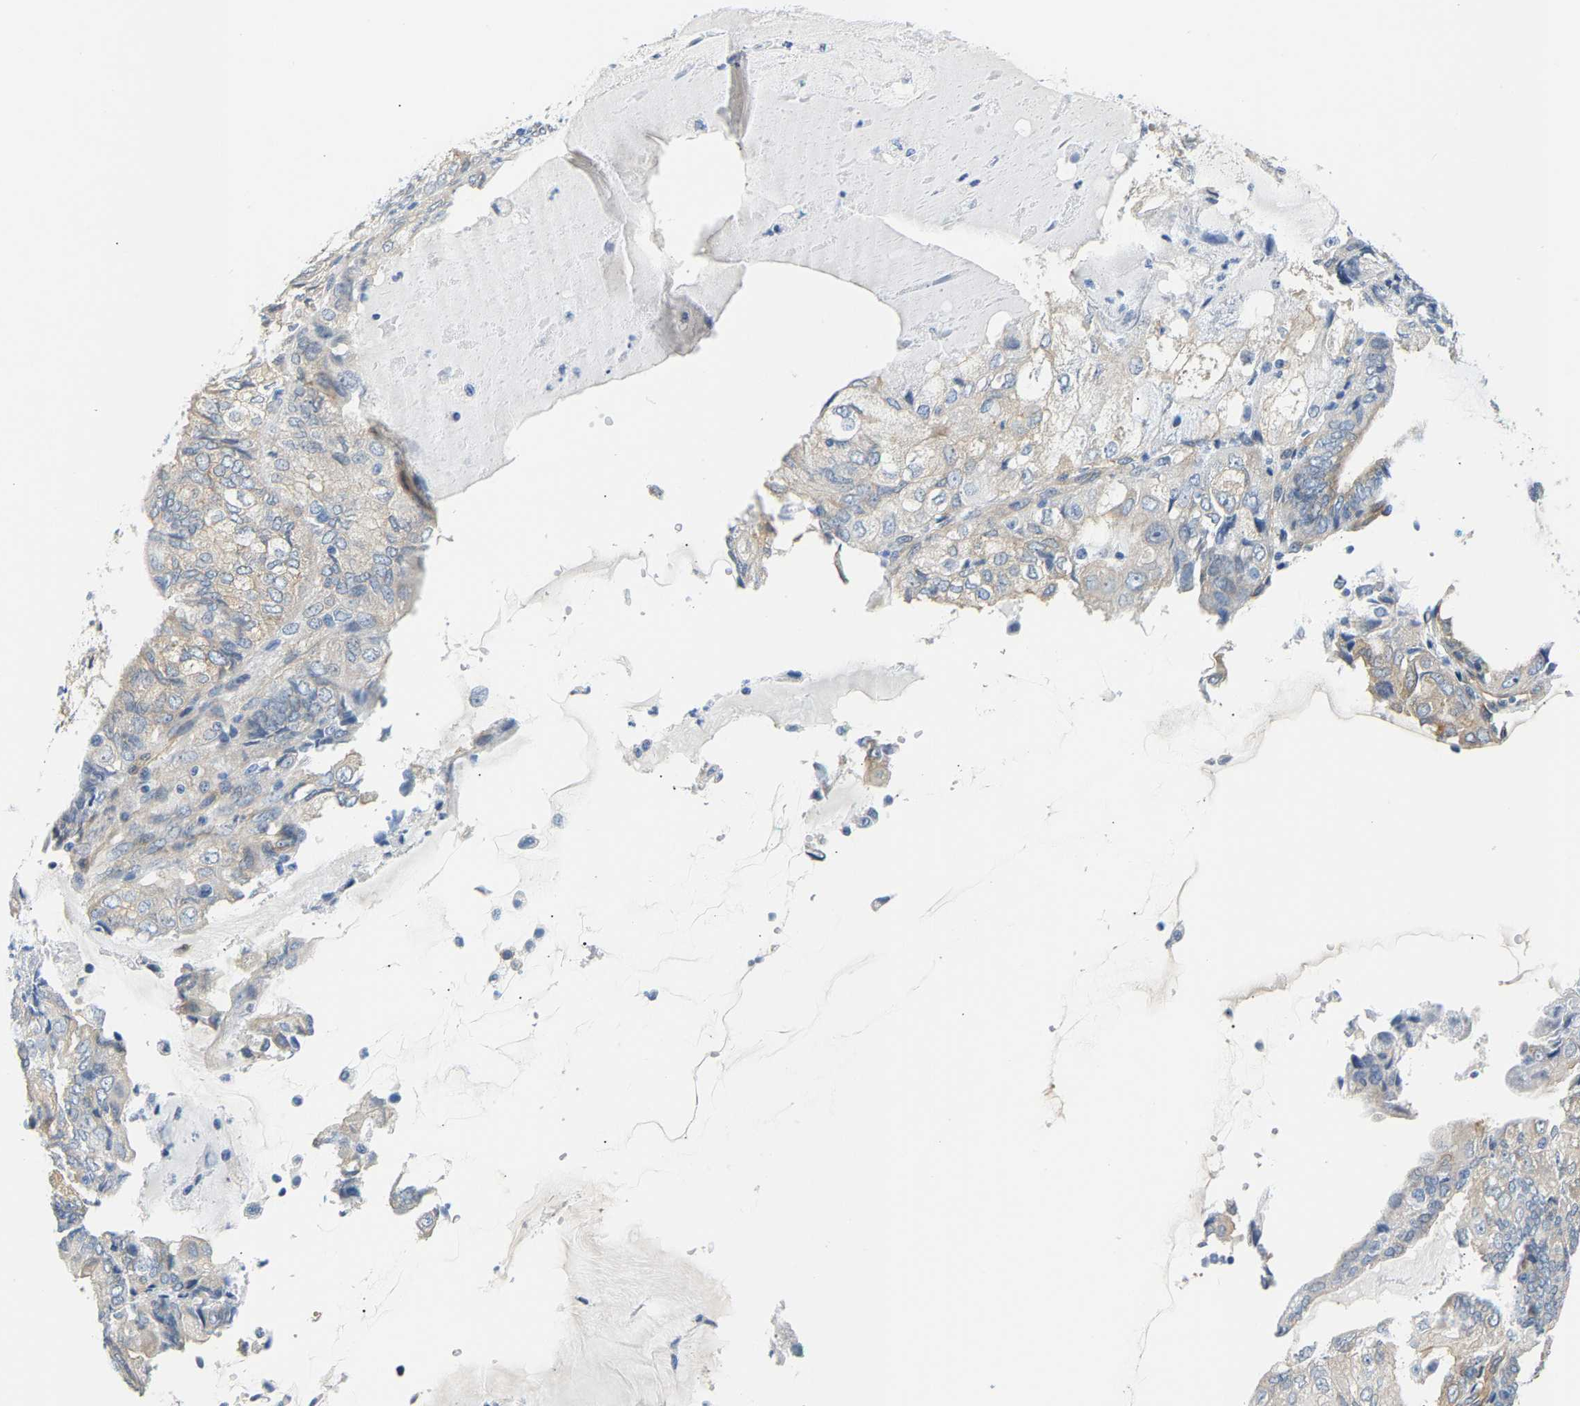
{"staining": {"intensity": "weak", "quantity": "<25%", "location": "cytoplasmic/membranous"}, "tissue": "endometrial cancer", "cell_type": "Tumor cells", "image_type": "cancer", "snomed": [{"axis": "morphology", "description": "Adenocarcinoma, NOS"}, {"axis": "topography", "description": "Endometrium"}], "caption": "The histopathology image reveals no staining of tumor cells in endometrial adenocarcinoma.", "gene": "PAWR", "patient": {"sex": "female", "age": 81}}